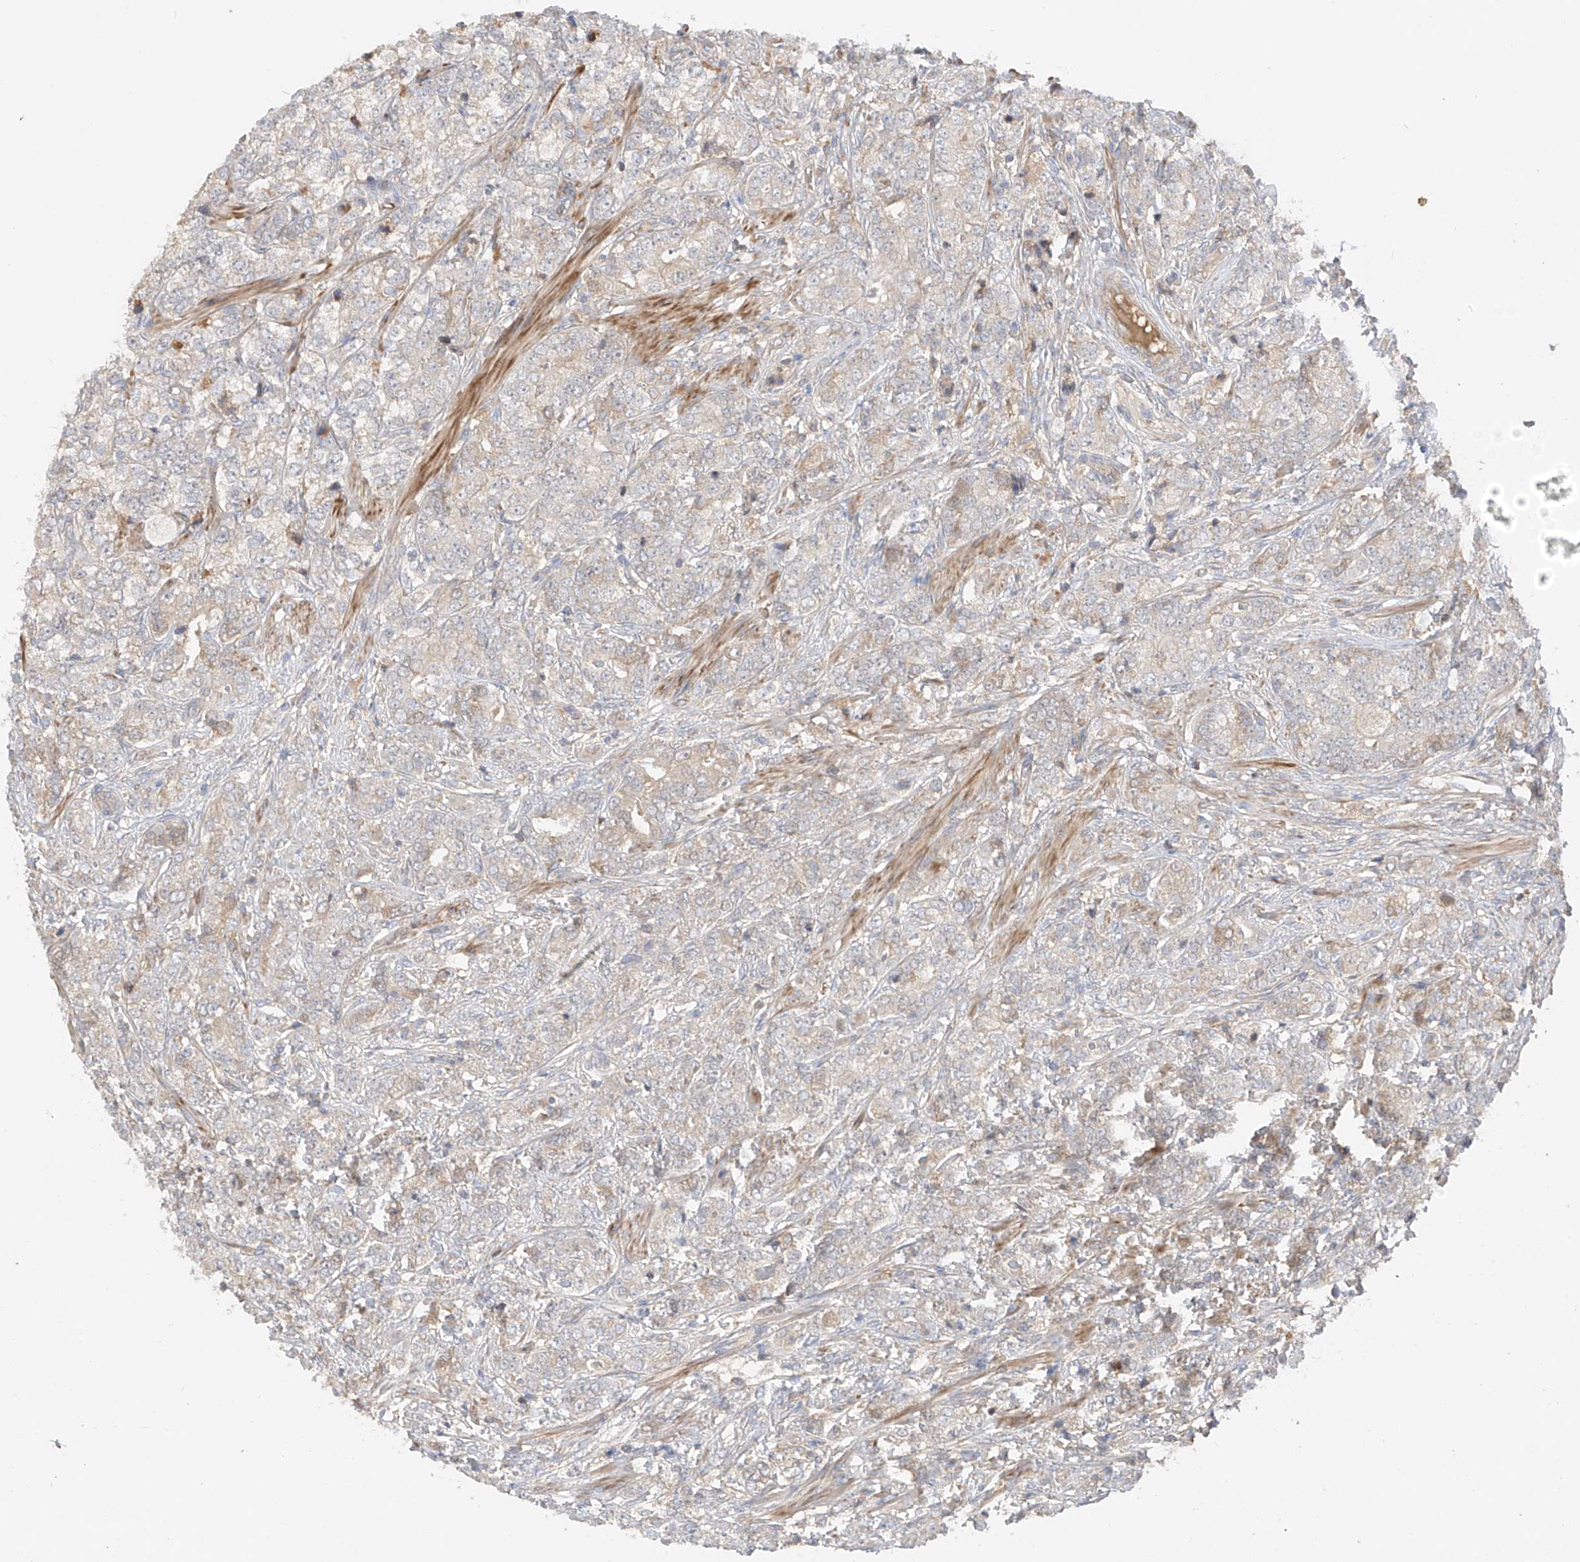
{"staining": {"intensity": "weak", "quantity": "<25%", "location": "cytoplasmic/membranous"}, "tissue": "prostate cancer", "cell_type": "Tumor cells", "image_type": "cancer", "snomed": [{"axis": "morphology", "description": "Adenocarcinoma, High grade"}, {"axis": "topography", "description": "Prostate"}], "caption": "Tumor cells show no significant expression in prostate adenocarcinoma (high-grade).", "gene": "CACNA2D4", "patient": {"sex": "male", "age": 69}}